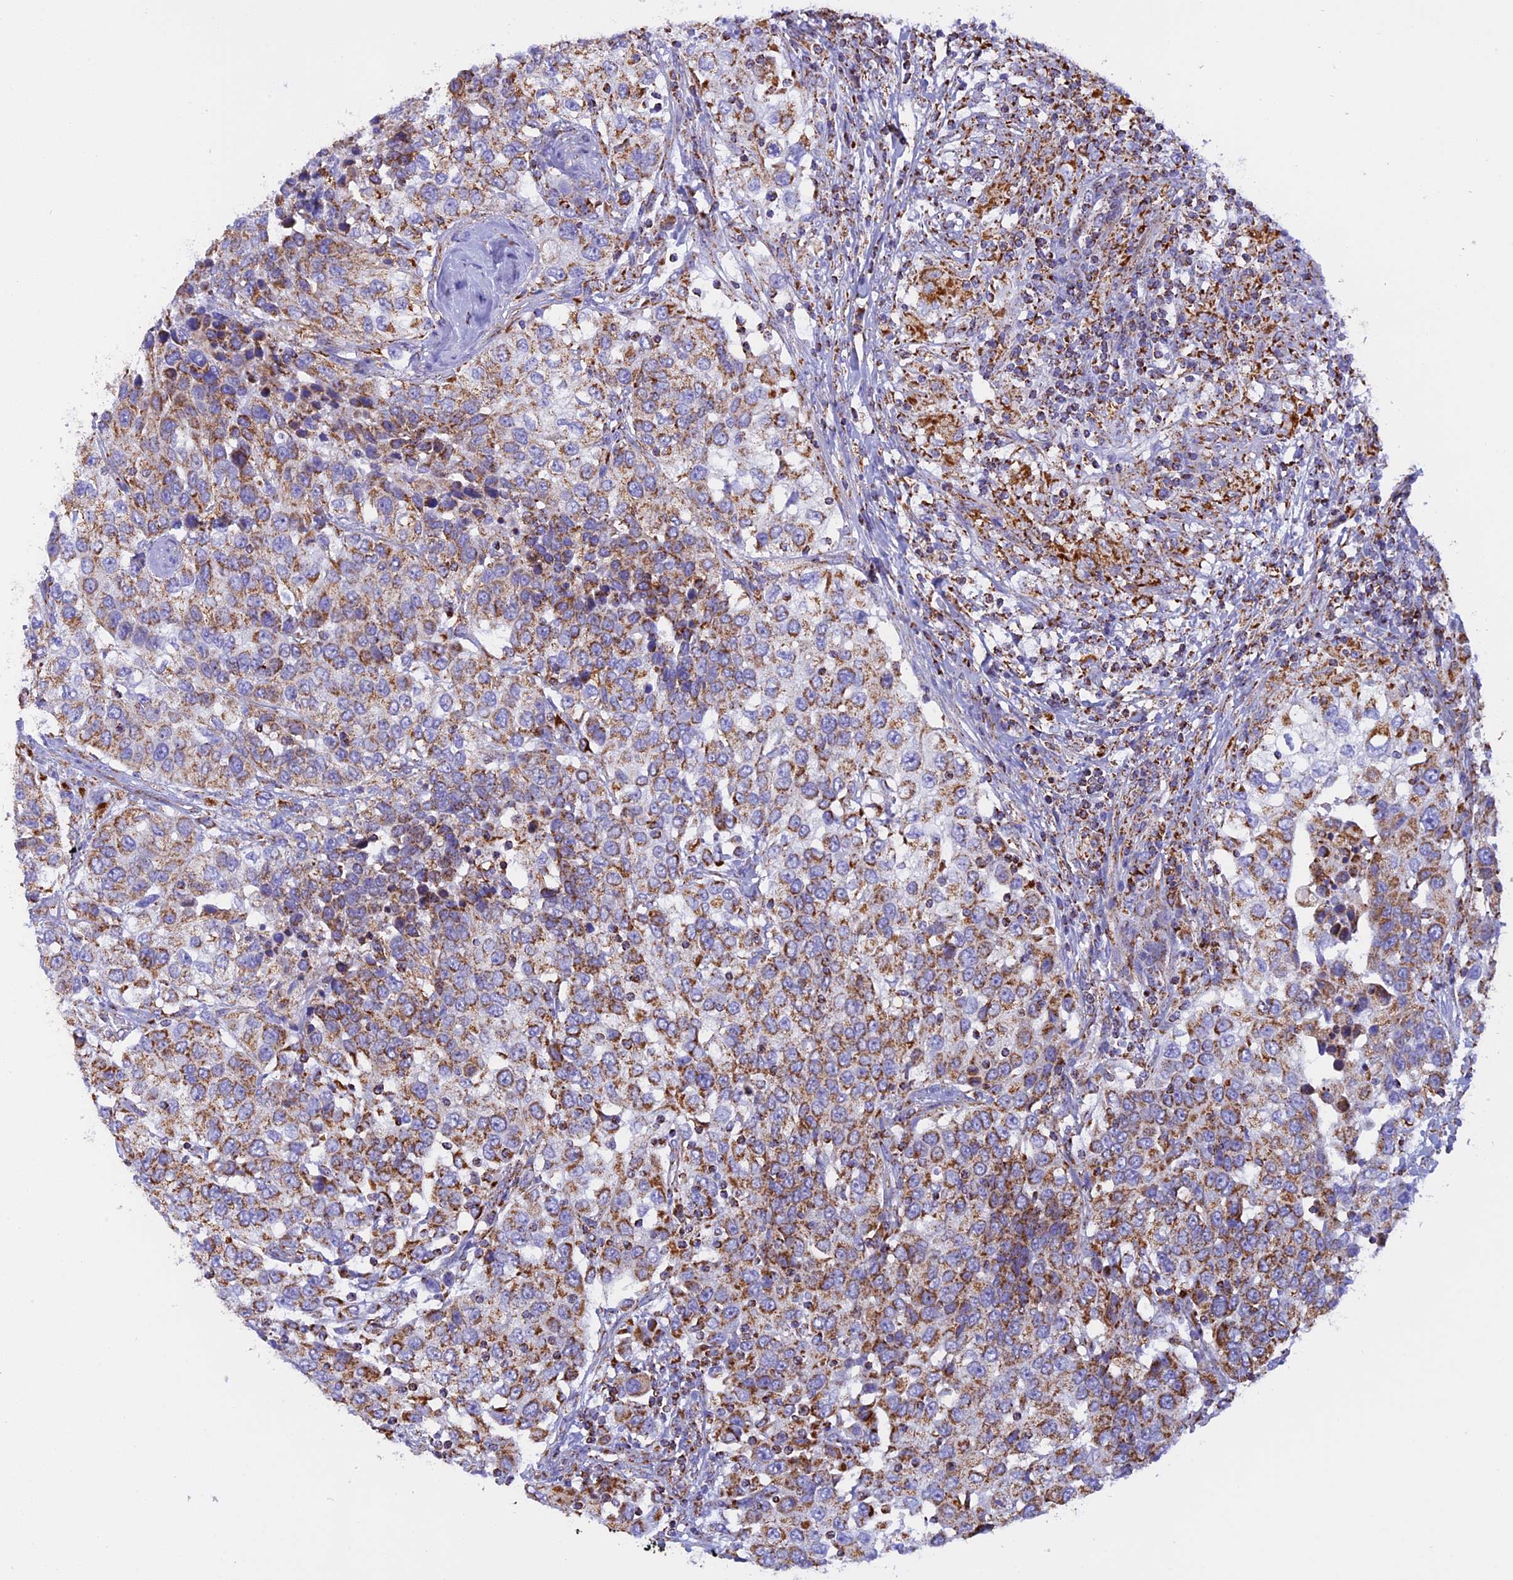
{"staining": {"intensity": "moderate", "quantity": ">75%", "location": "cytoplasmic/membranous"}, "tissue": "urothelial cancer", "cell_type": "Tumor cells", "image_type": "cancer", "snomed": [{"axis": "morphology", "description": "Urothelial carcinoma, High grade"}, {"axis": "topography", "description": "Urinary bladder"}], "caption": "A high-resolution photomicrograph shows immunohistochemistry staining of high-grade urothelial carcinoma, which displays moderate cytoplasmic/membranous staining in about >75% of tumor cells. (DAB (3,3'-diaminobenzidine) = brown stain, brightfield microscopy at high magnification).", "gene": "KCNG1", "patient": {"sex": "female", "age": 80}}